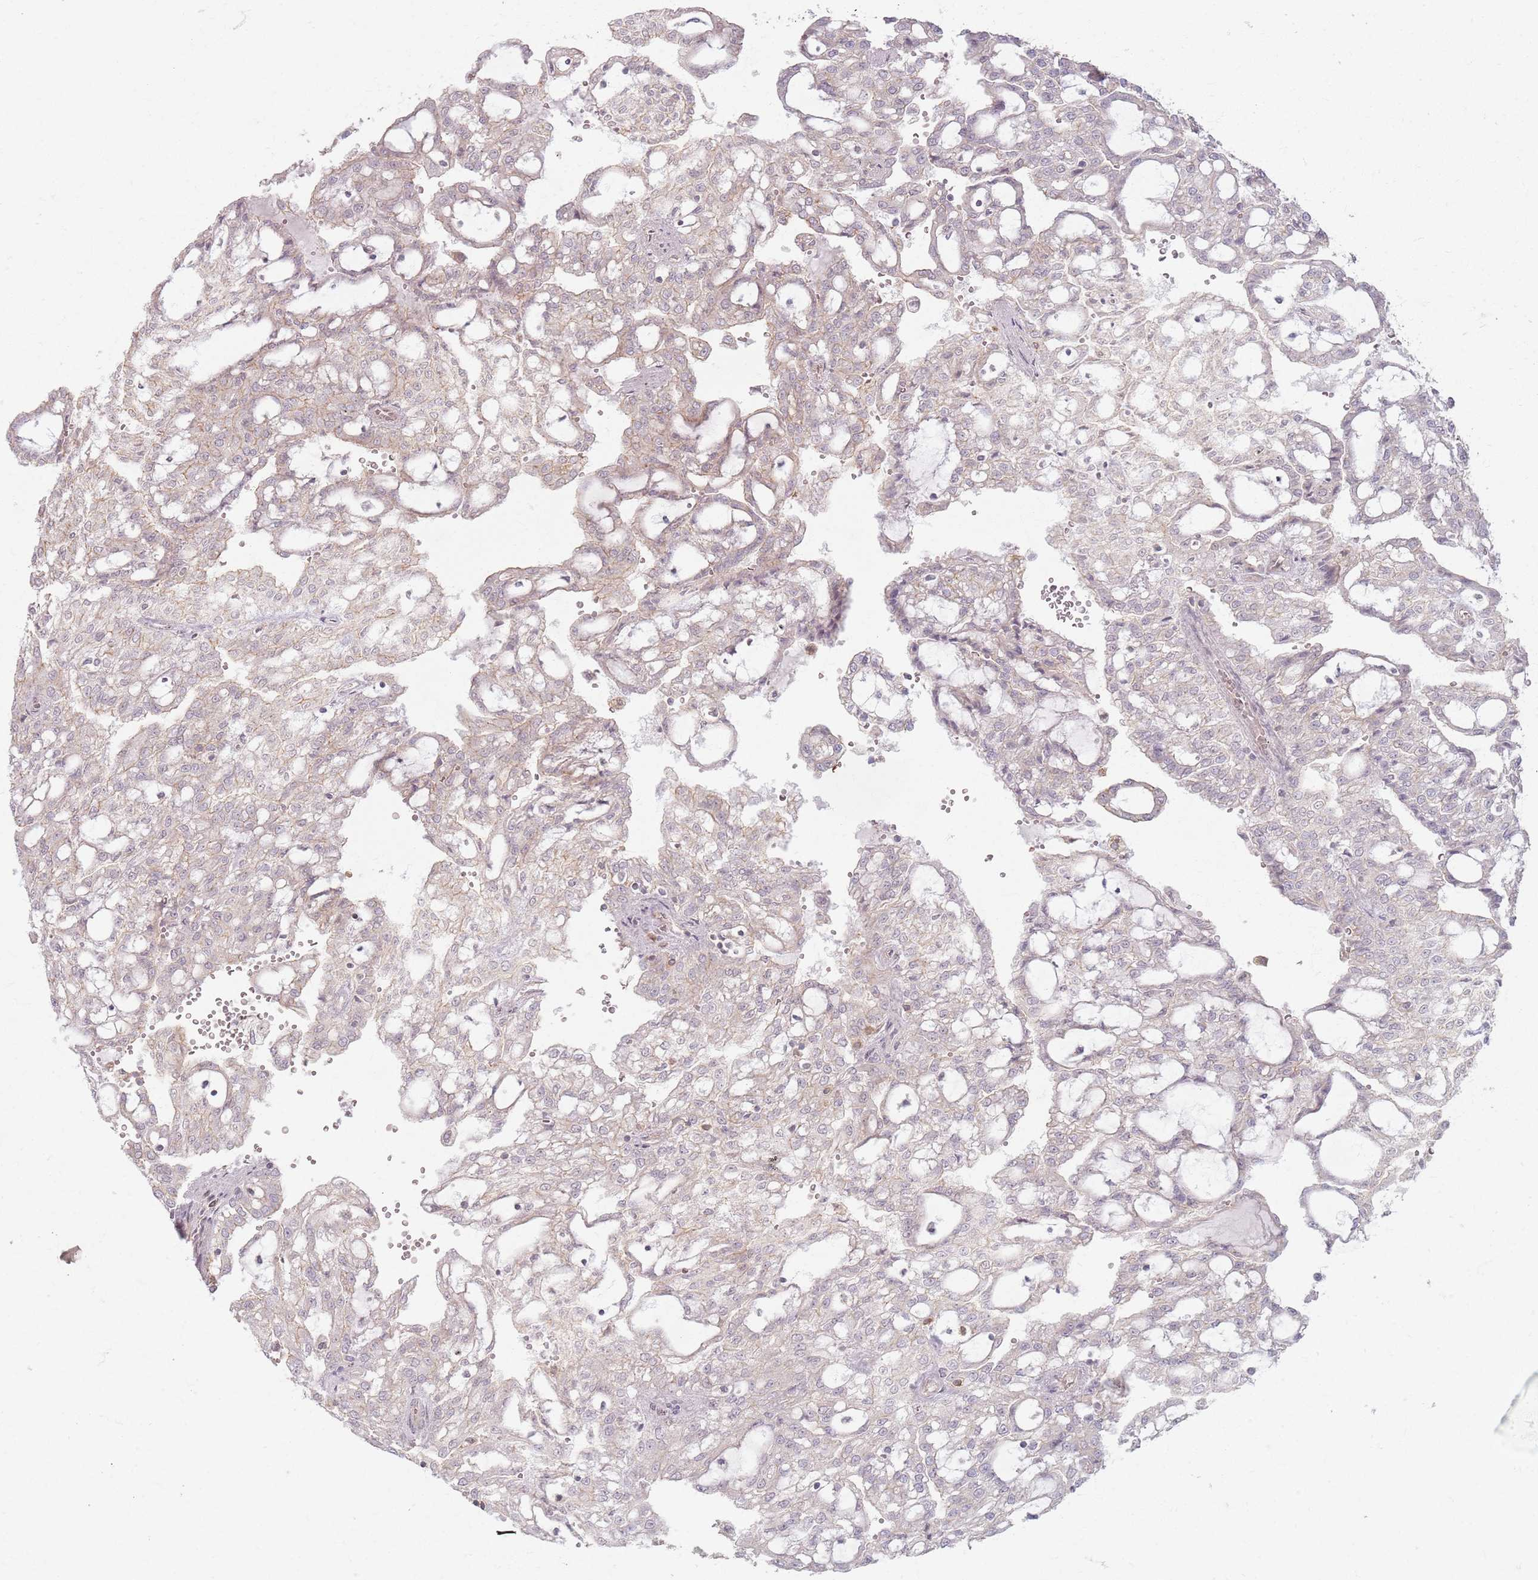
{"staining": {"intensity": "weak", "quantity": "<25%", "location": "cytoplasmic/membranous"}, "tissue": "renal cancer", "cell_type": "Tumor cells", "image_type": "cancer", "snomed": [{"axis": "morphology", "description": "Adenocarcinoma, NOS"}, {"axis": "topography", "description": "Kidney"}], "caption": "Immunohistochemistry (IHC) of human renal adenocarcinoma demonstrates no staining in tumor cells.", "gene": "KCNA5", "patient": {"sex": "male", "age": 63}}